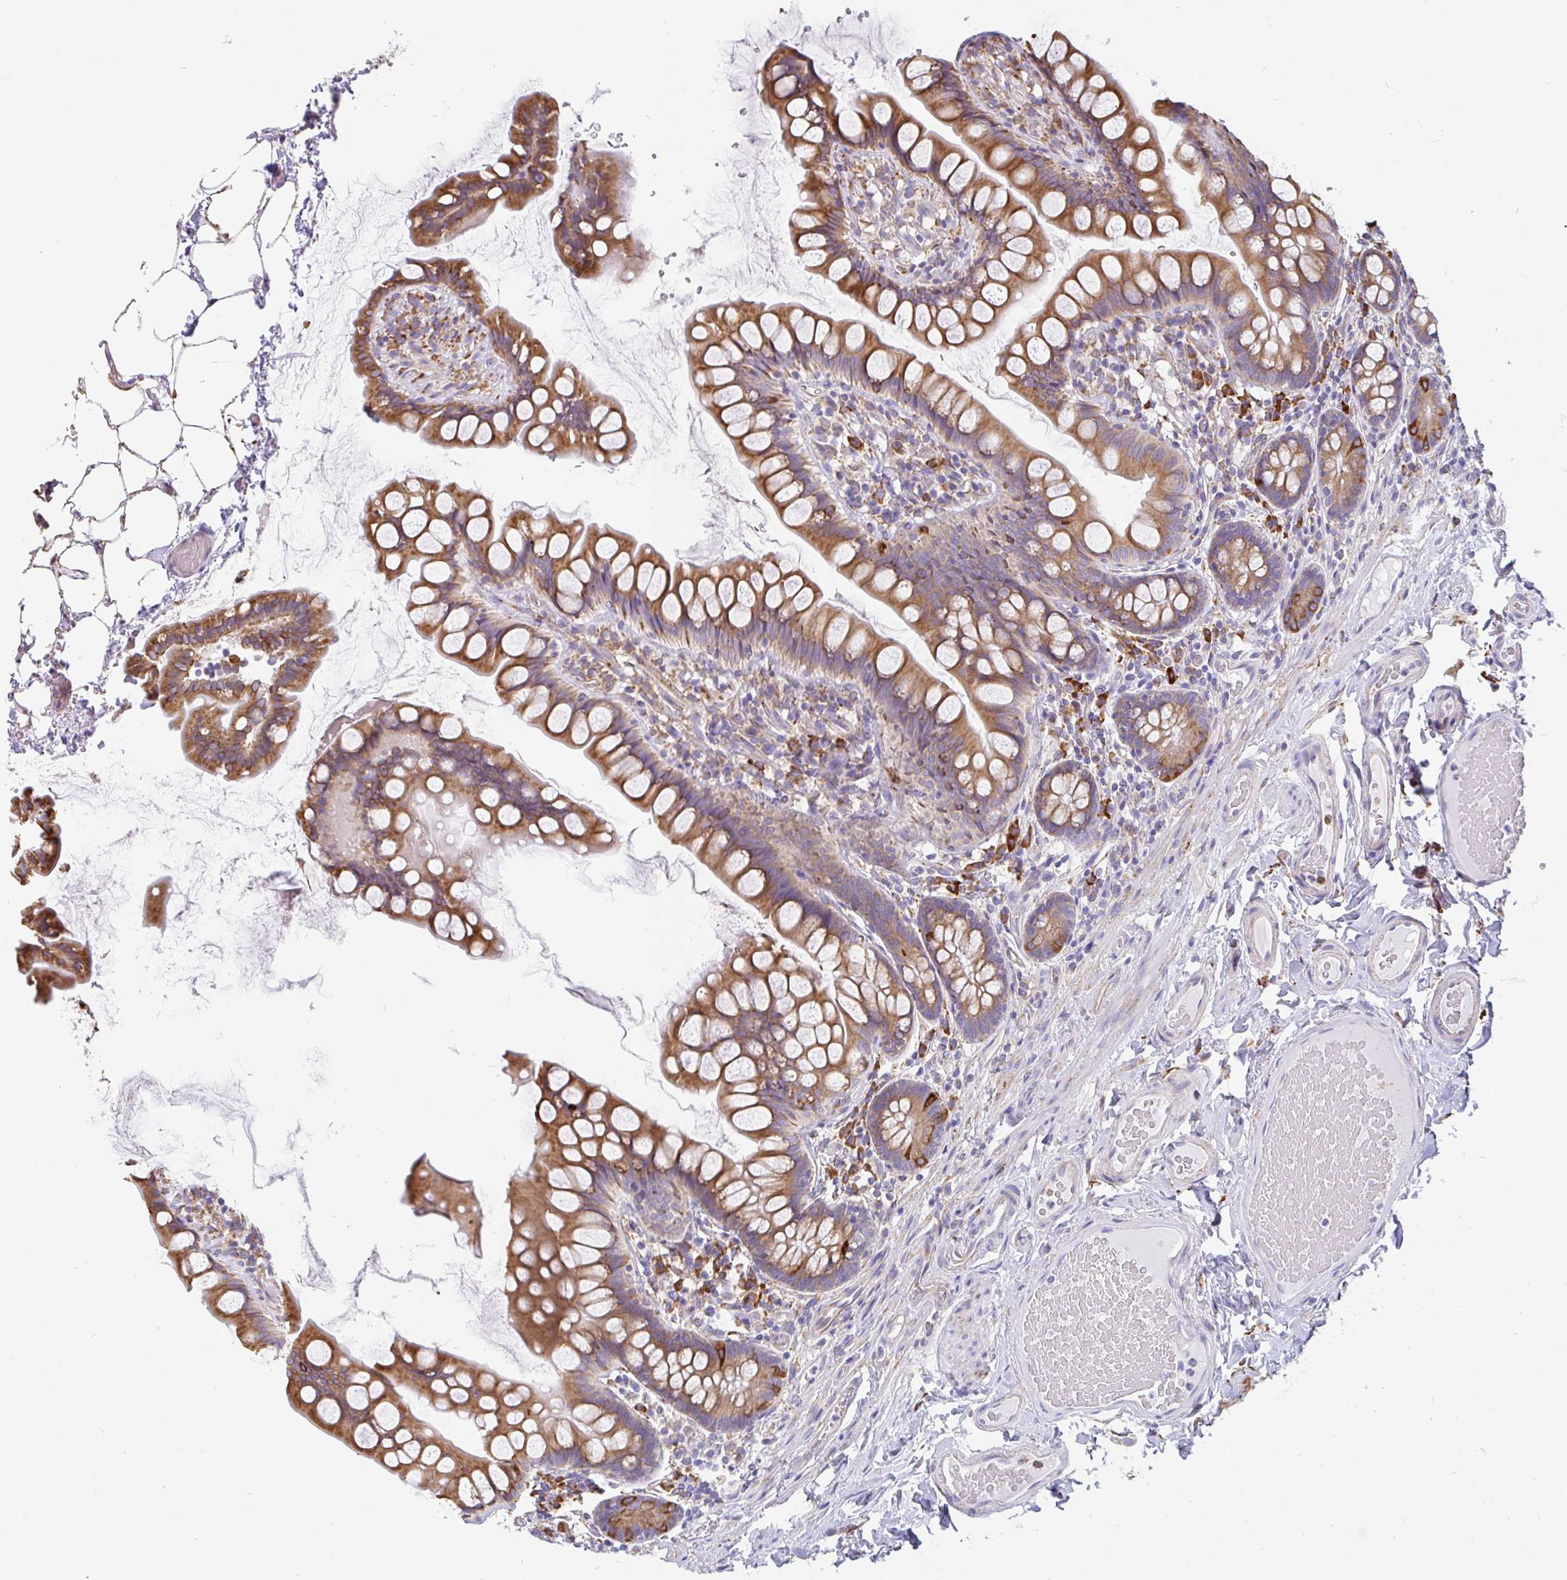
{"staining": {"intensity": "moderate", "quantity": ">75%", "location": "cytoplasmic/membranous"}, "tissue": "small intestine", "cell_type": "Glandular cells", "image_type": "normal", "snomed": [{"axis": "morphology", "description": "Normal tissue, NOS"}, {"axis": "topography", "description": "Small intestine"}], "caption": "Immunohistochemical staining of unremarkable small intestine shows moderate cytoplasmic/membranous protein expression in about >75% of glandular cells. (Brightfield microscopy of DAB IHC at high magnification).", "gene": "EML5", "patient": {"sex": "male", "age": 70}}